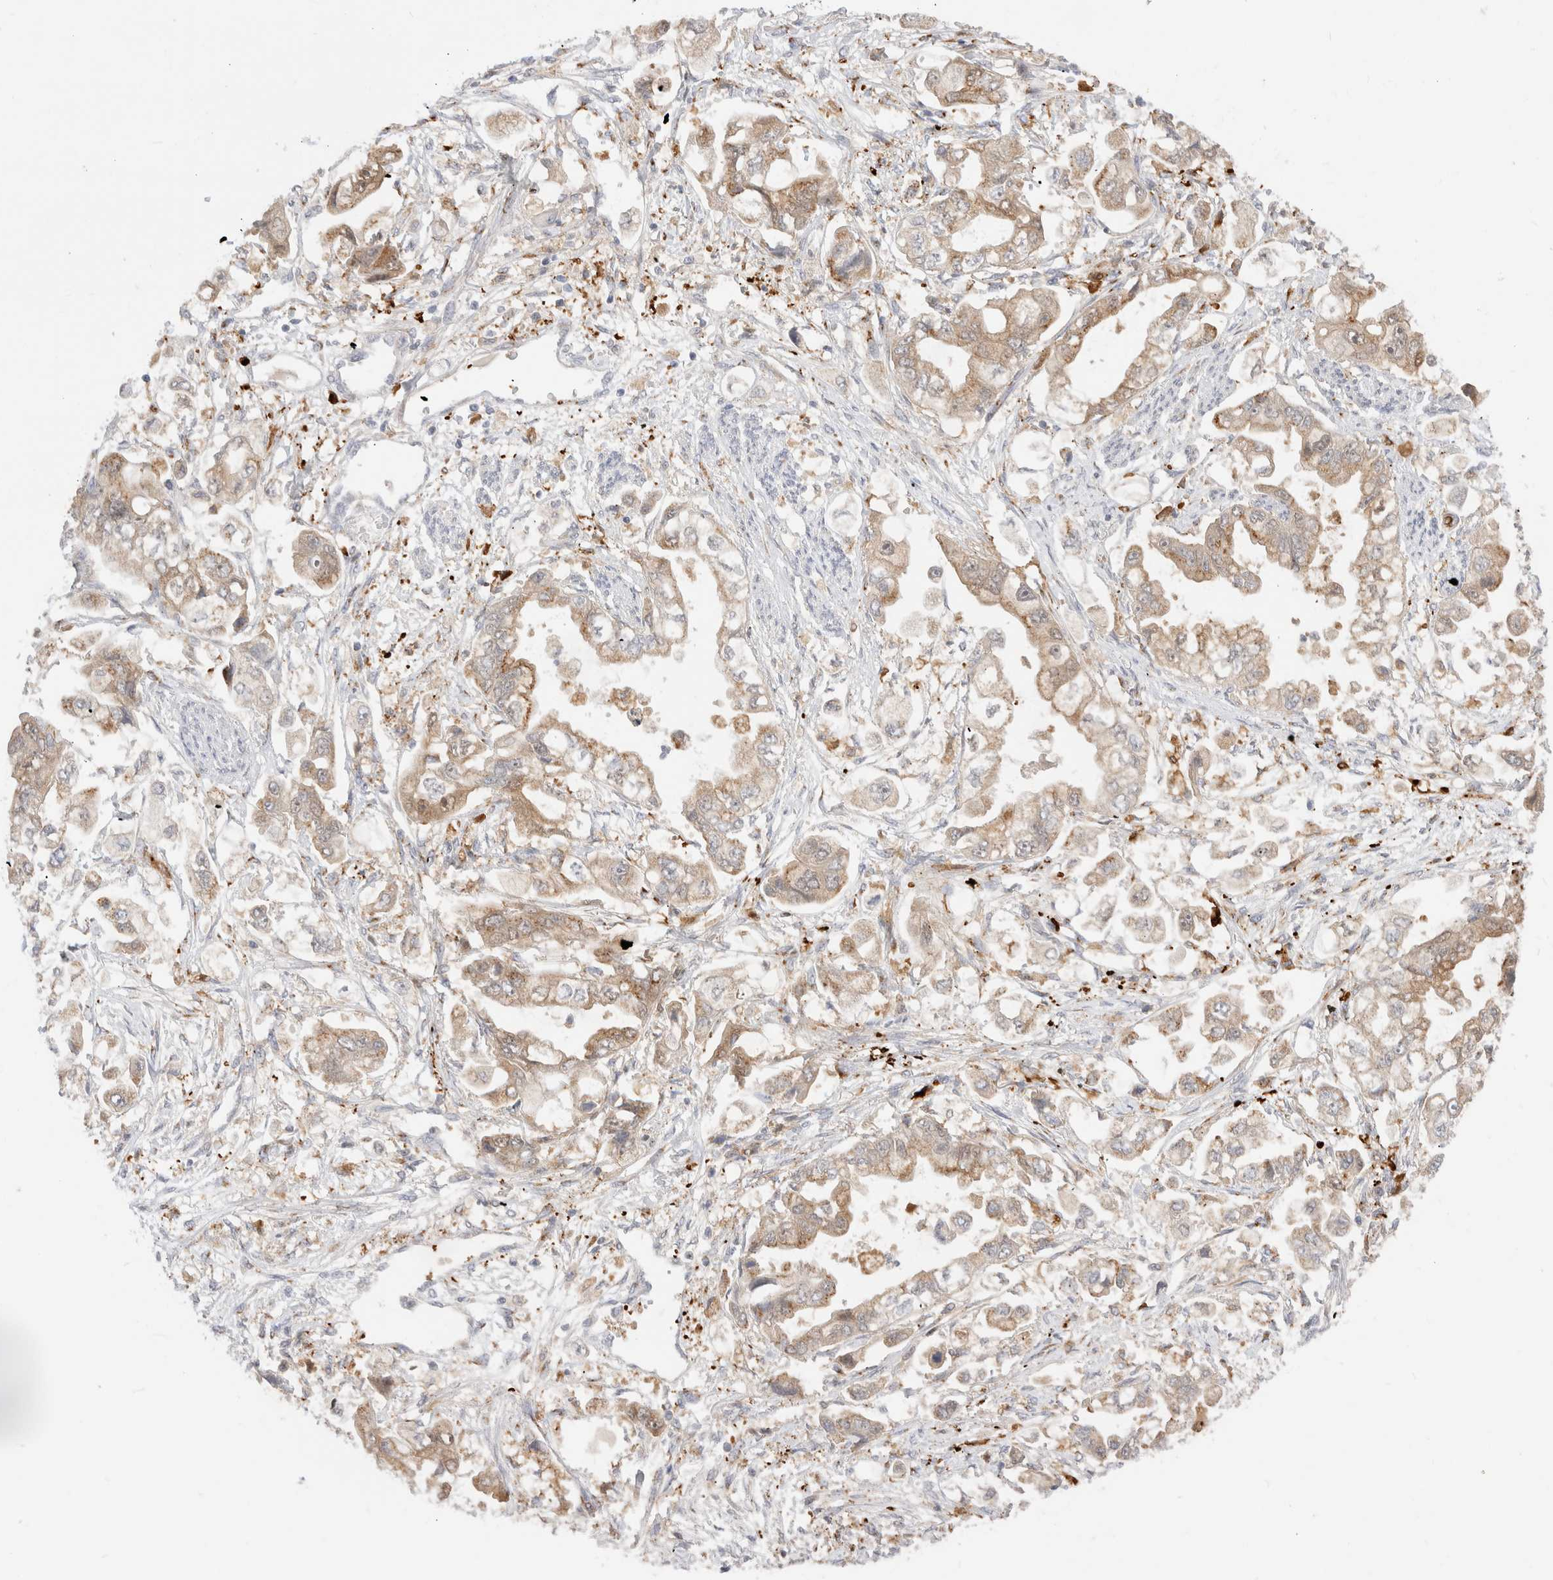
{"staining": {"intensity": "weak", "quantity": ">75%", "location": "cytoplasmic/membranous"}, "tissue": "stomach cancer", "cell_type": "Tumor cells", "image_type": "cancer", "snomed": [{"axis": "morphology", "description": "Adenocarcinoma, NOS"}, {"axis": "topography", "description": "Stomach"}], "caption": "The histopathology image exhibits staining of stomach cancer (adenocarcinoma), revealing weak cytoplasmic/membranous protein staining (brown color) within tumor cells.", "gene": "EFCAB13", "patient": {"sex": "male", "age": 62}}